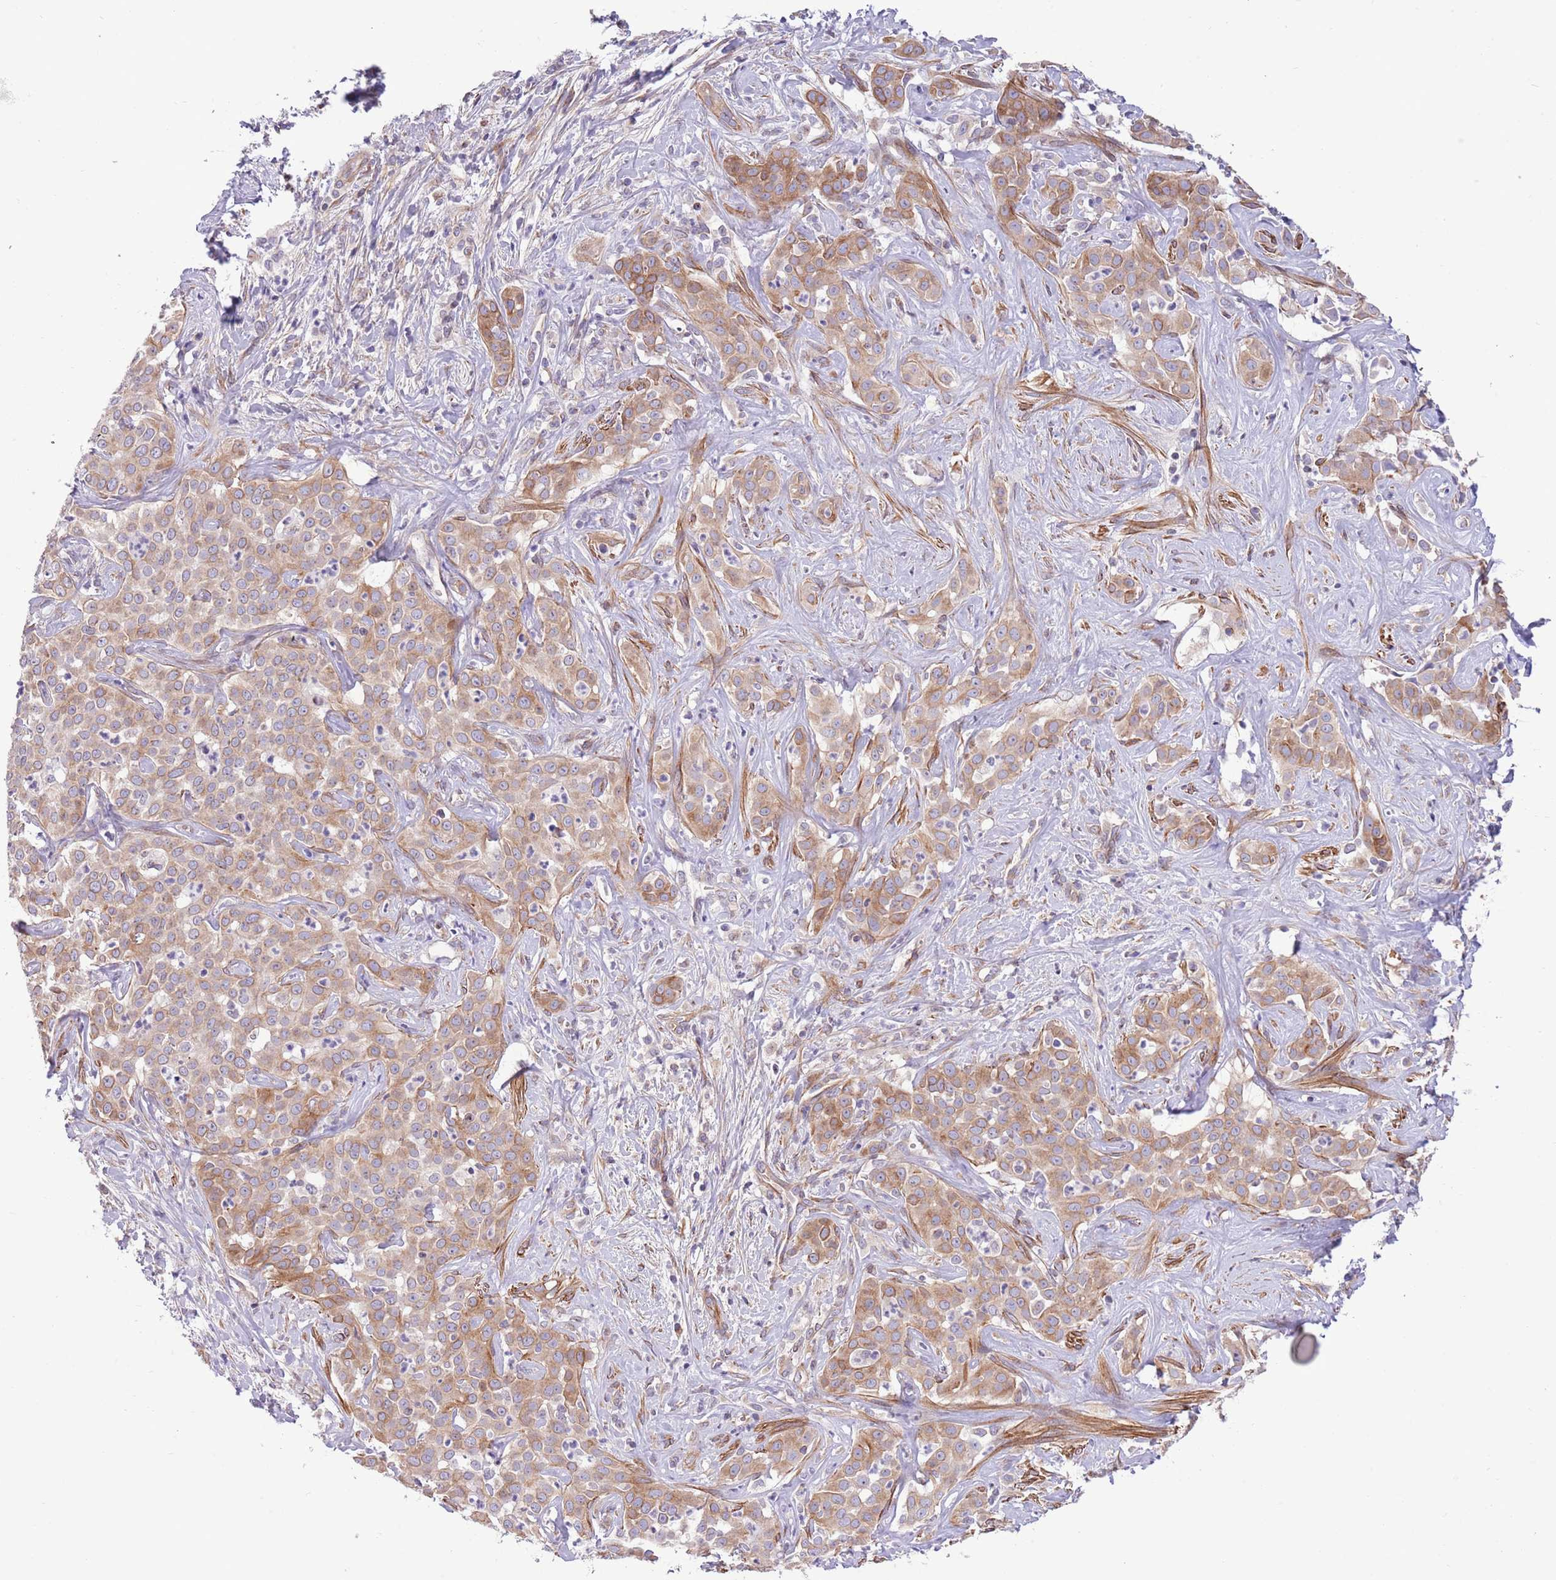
{"staining": {"intensity": "moderate", "quantity": ">75%", "location": "cytoplasmic/membranous"}, "tissue": "liver cancer", "cell_type": "Tumor cells", "image_type": "cancer", "snomed": [{"axis": "morphology", "description": "Cholangiocarcinoma"}, {"axis": "topography", "description": "Liver"}], "caption": "IHC micrograph of neoplastic tissue: human liver cancer (cholangiocarcinoma) stained using immunohistochemistry (IHC) reveals medium levels of moderate protein expression localized specifically in the cytoplasmic/membranous of tumor cells, appearing as a cytoplasmic/membranous brown color.", "gene": "ZC4H2", "patient": {"sex": "male", "age": 67}}